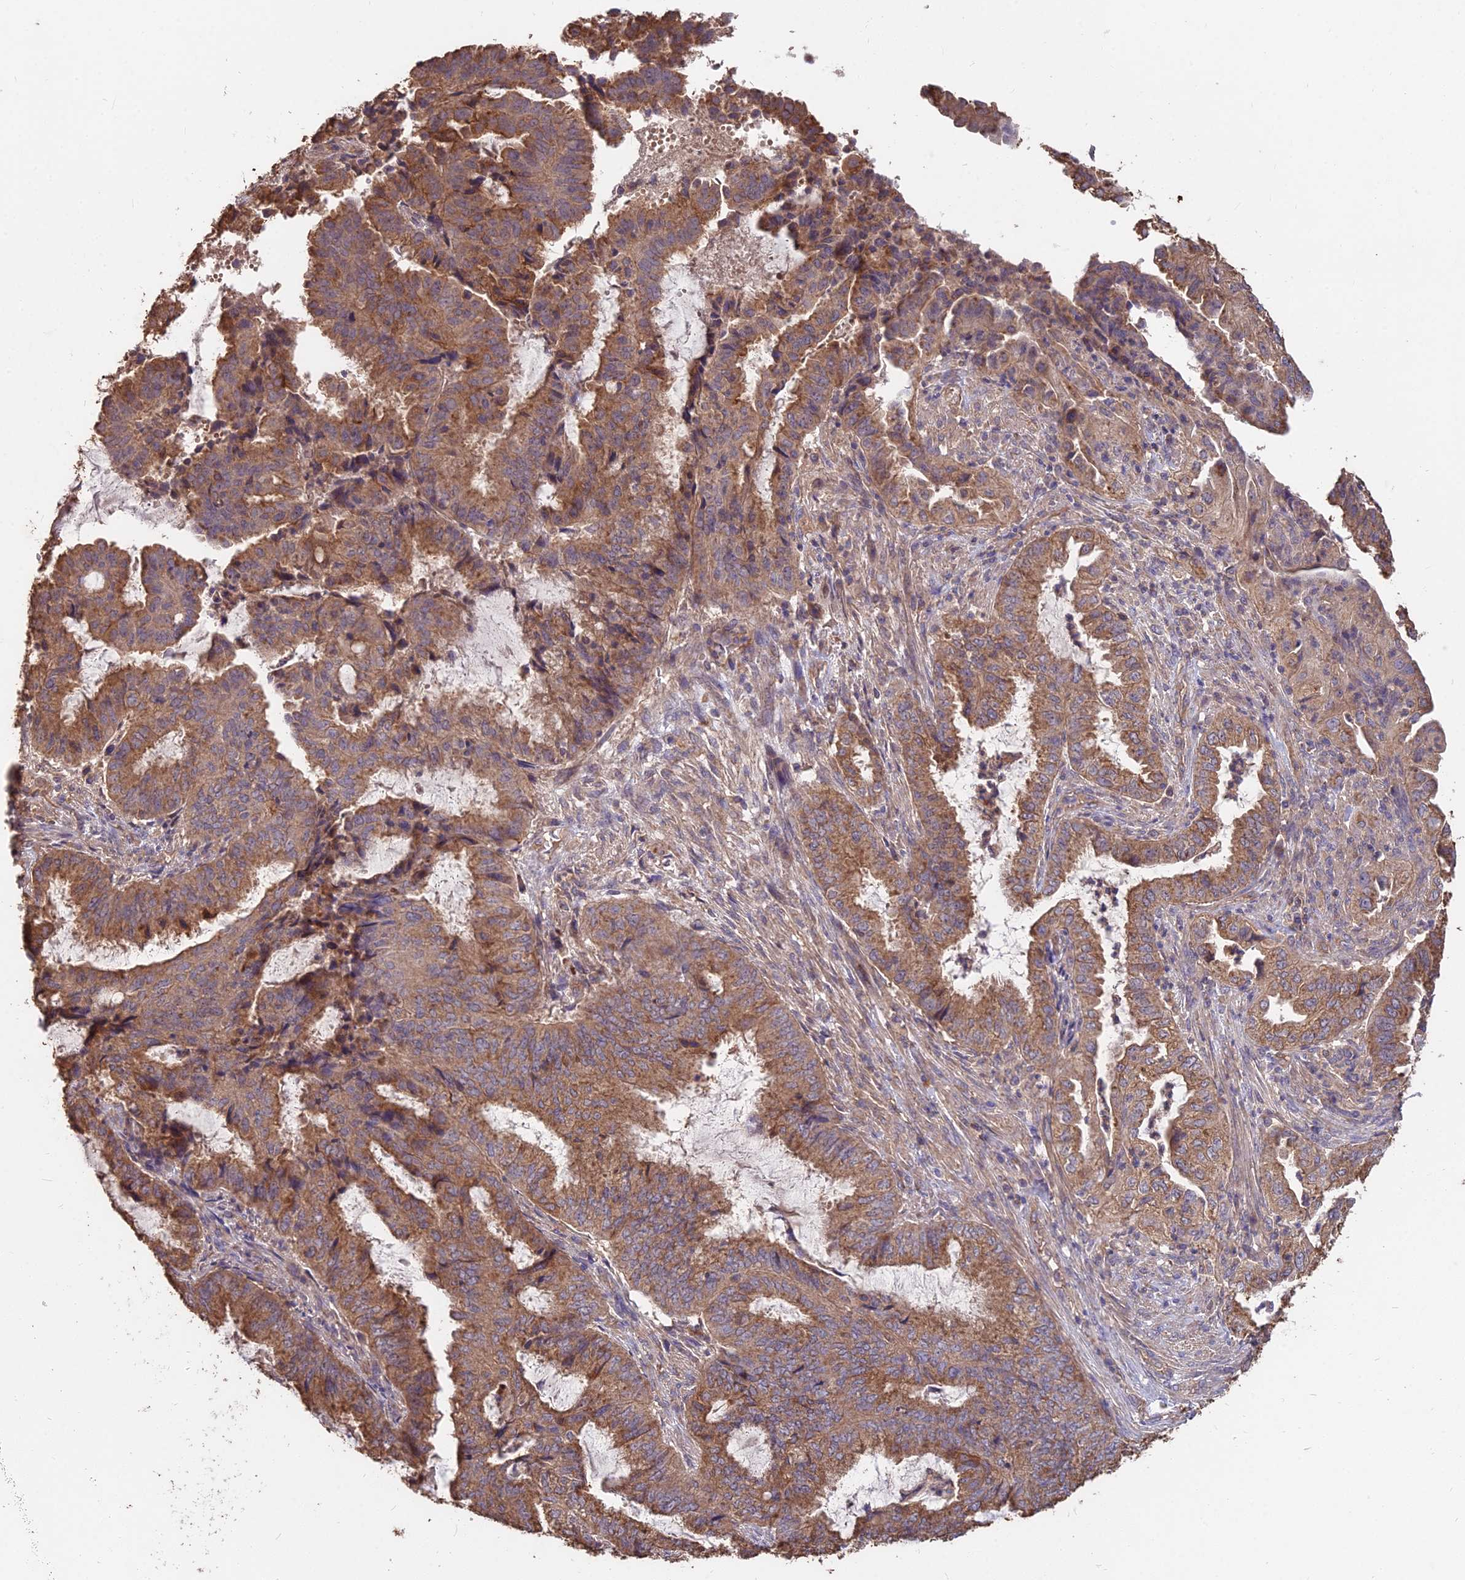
{"staining": {"intensity": "moderate", "quantity": ">75%", "location": "cytoplasmic/membranous"}, "tissue": "endometrial cancer", "cell_type": "Tumor cells", "image_type": "cancer", "snomed": [{"axis": "morphology", "description": "Adenocarcinoma, NOS"}, {"axis": "topography", "description": "Endometrium"}], "caption": "Endometrial cancer stained with a brown dye demonstrates moderate cytoplasmic/membranous positive staining in approximately >75% of tumor cells.", "gene": "CEMIP2", "patient": {"sex": "female", "age": 51}}